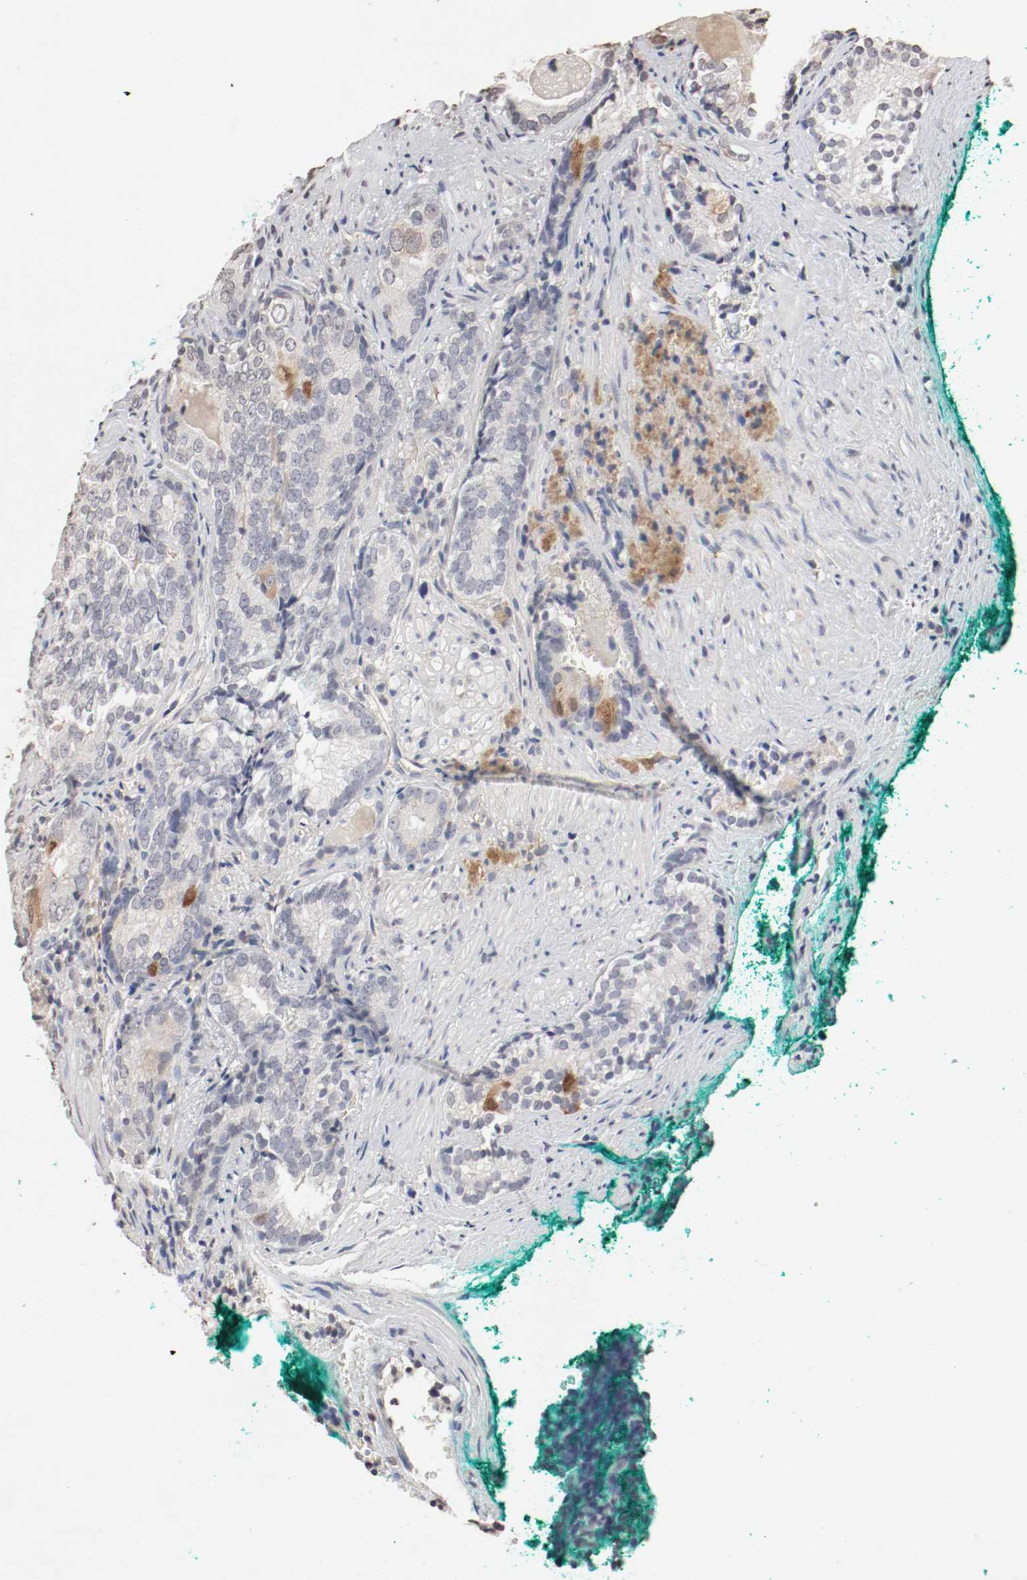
{"staining": {"intensity": "weak", "quantity": "<25%", "location": "cytoplasmic/membranous"}, "tissue": "prostate cancer", "cell_type": "Tumor cells", "image_type": "cancer", "snomed": [{"axis": "morphology", "description": "Adenocarcinoma, High grade"}, {"axis": "topography", "description": "Prostate"}], "caption": "Image shows no protein staining in tumor cells of prostate cancer (high-grade adenocarcinoma) tissue. (DAB (3,3'-diaminobenzidine) immunohistochemistry (IHC), high magnification).", "gene": "WASL", "patient": {"sex": "male", "age": 66}}